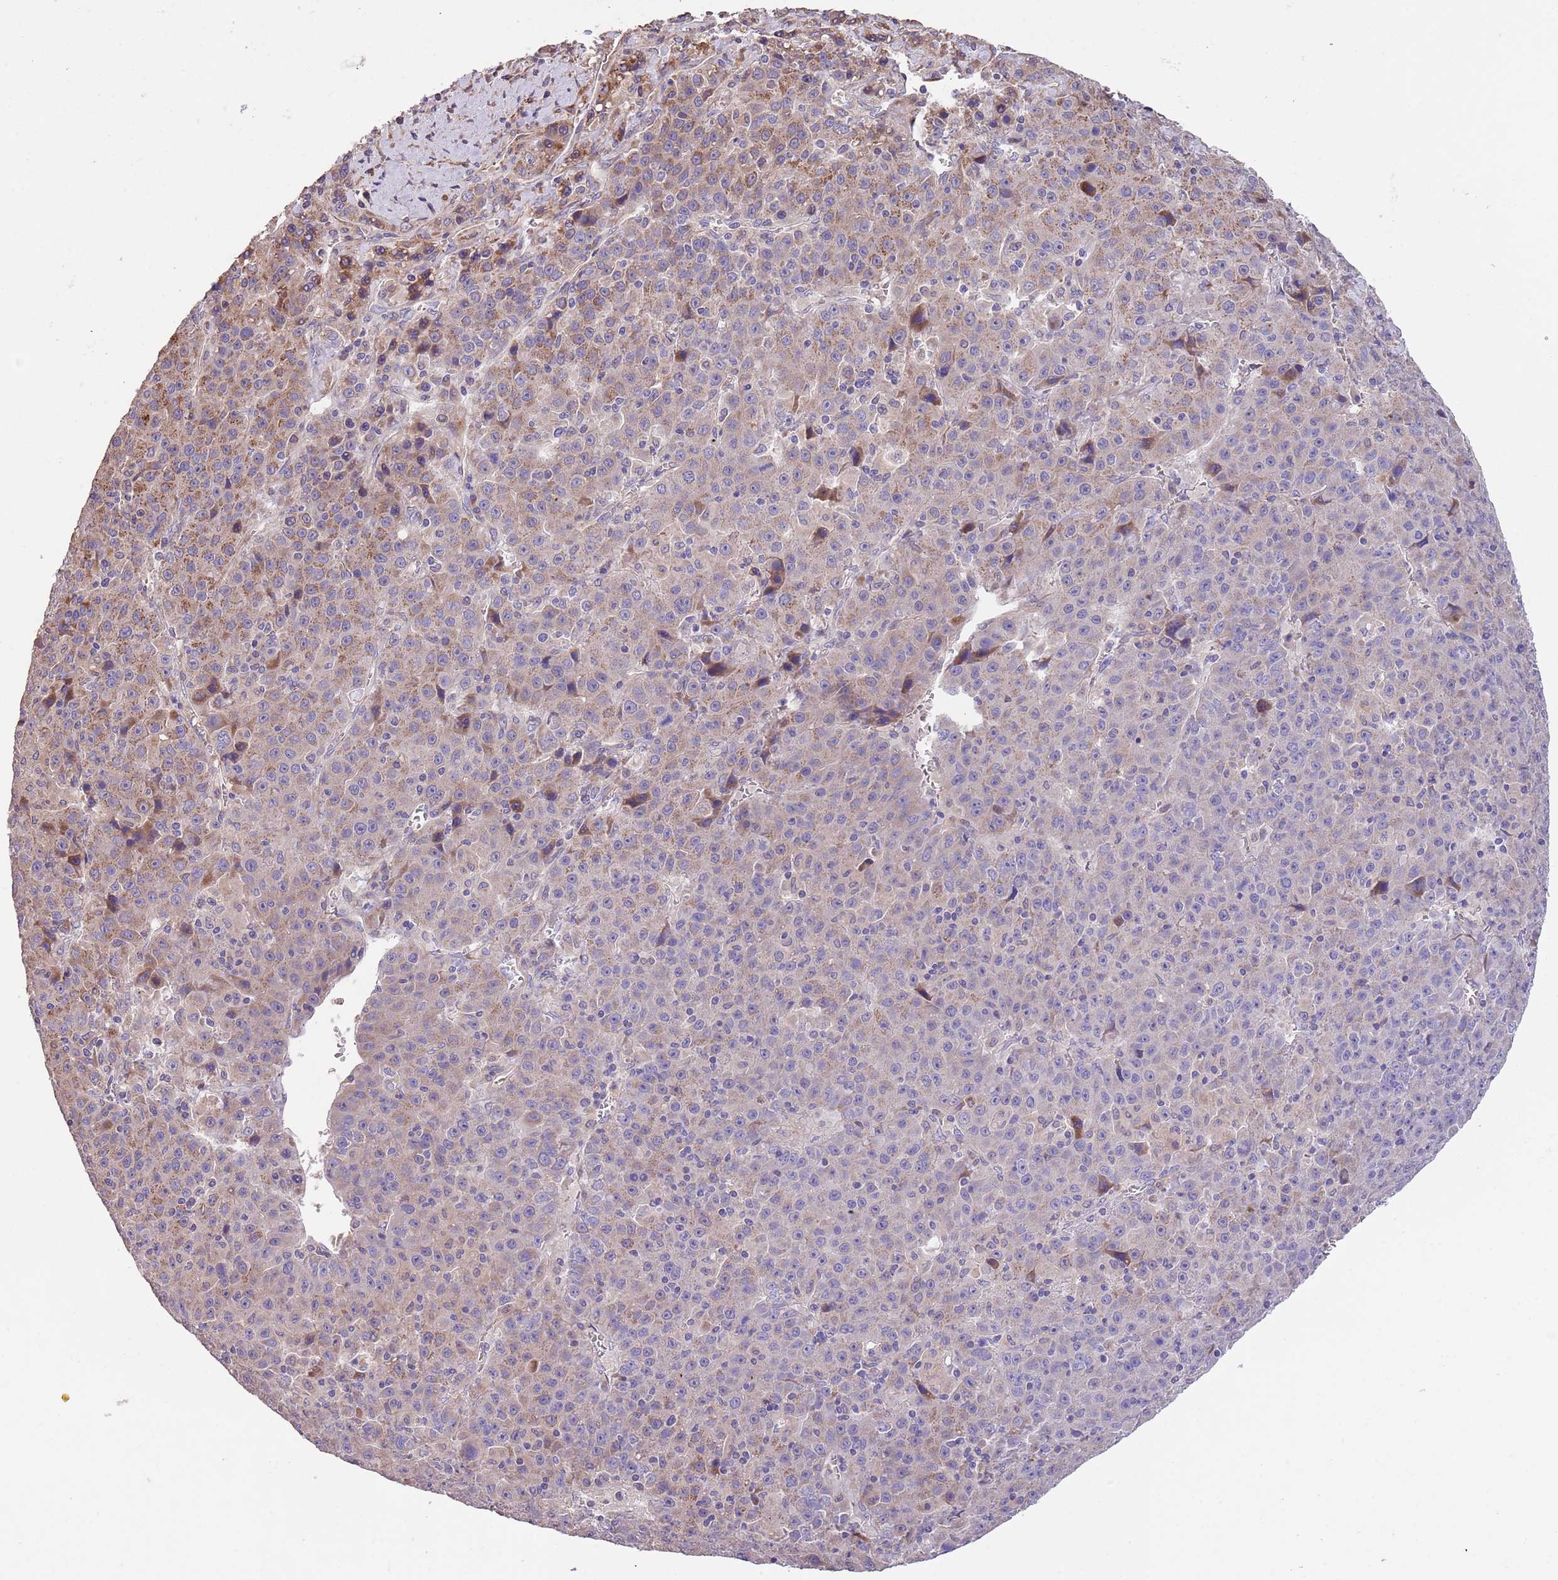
{"staining": {"intensity": "weak", "quantity": "25%-75%", "location": "cytoplasmic/membranous"}, "tissue": "liver cancer", "cell_type": "Tumor cells", "image_type": "cancer", "snomed": [{"axis": "morphology", "description": "Carcinoma, Hepatocellular, NOS"}, {"axis": "topography", "description": "Liver"}], "caption": "An immunohistochemistry (IHC) image of neoplastic tissue is shown. Protein staining in brown highlights weak cytoplasmic/membranous positivity in liver cancer within tumor cells.", "gene": "PIGA", "patient": {"sex": "female", "age": 53}}